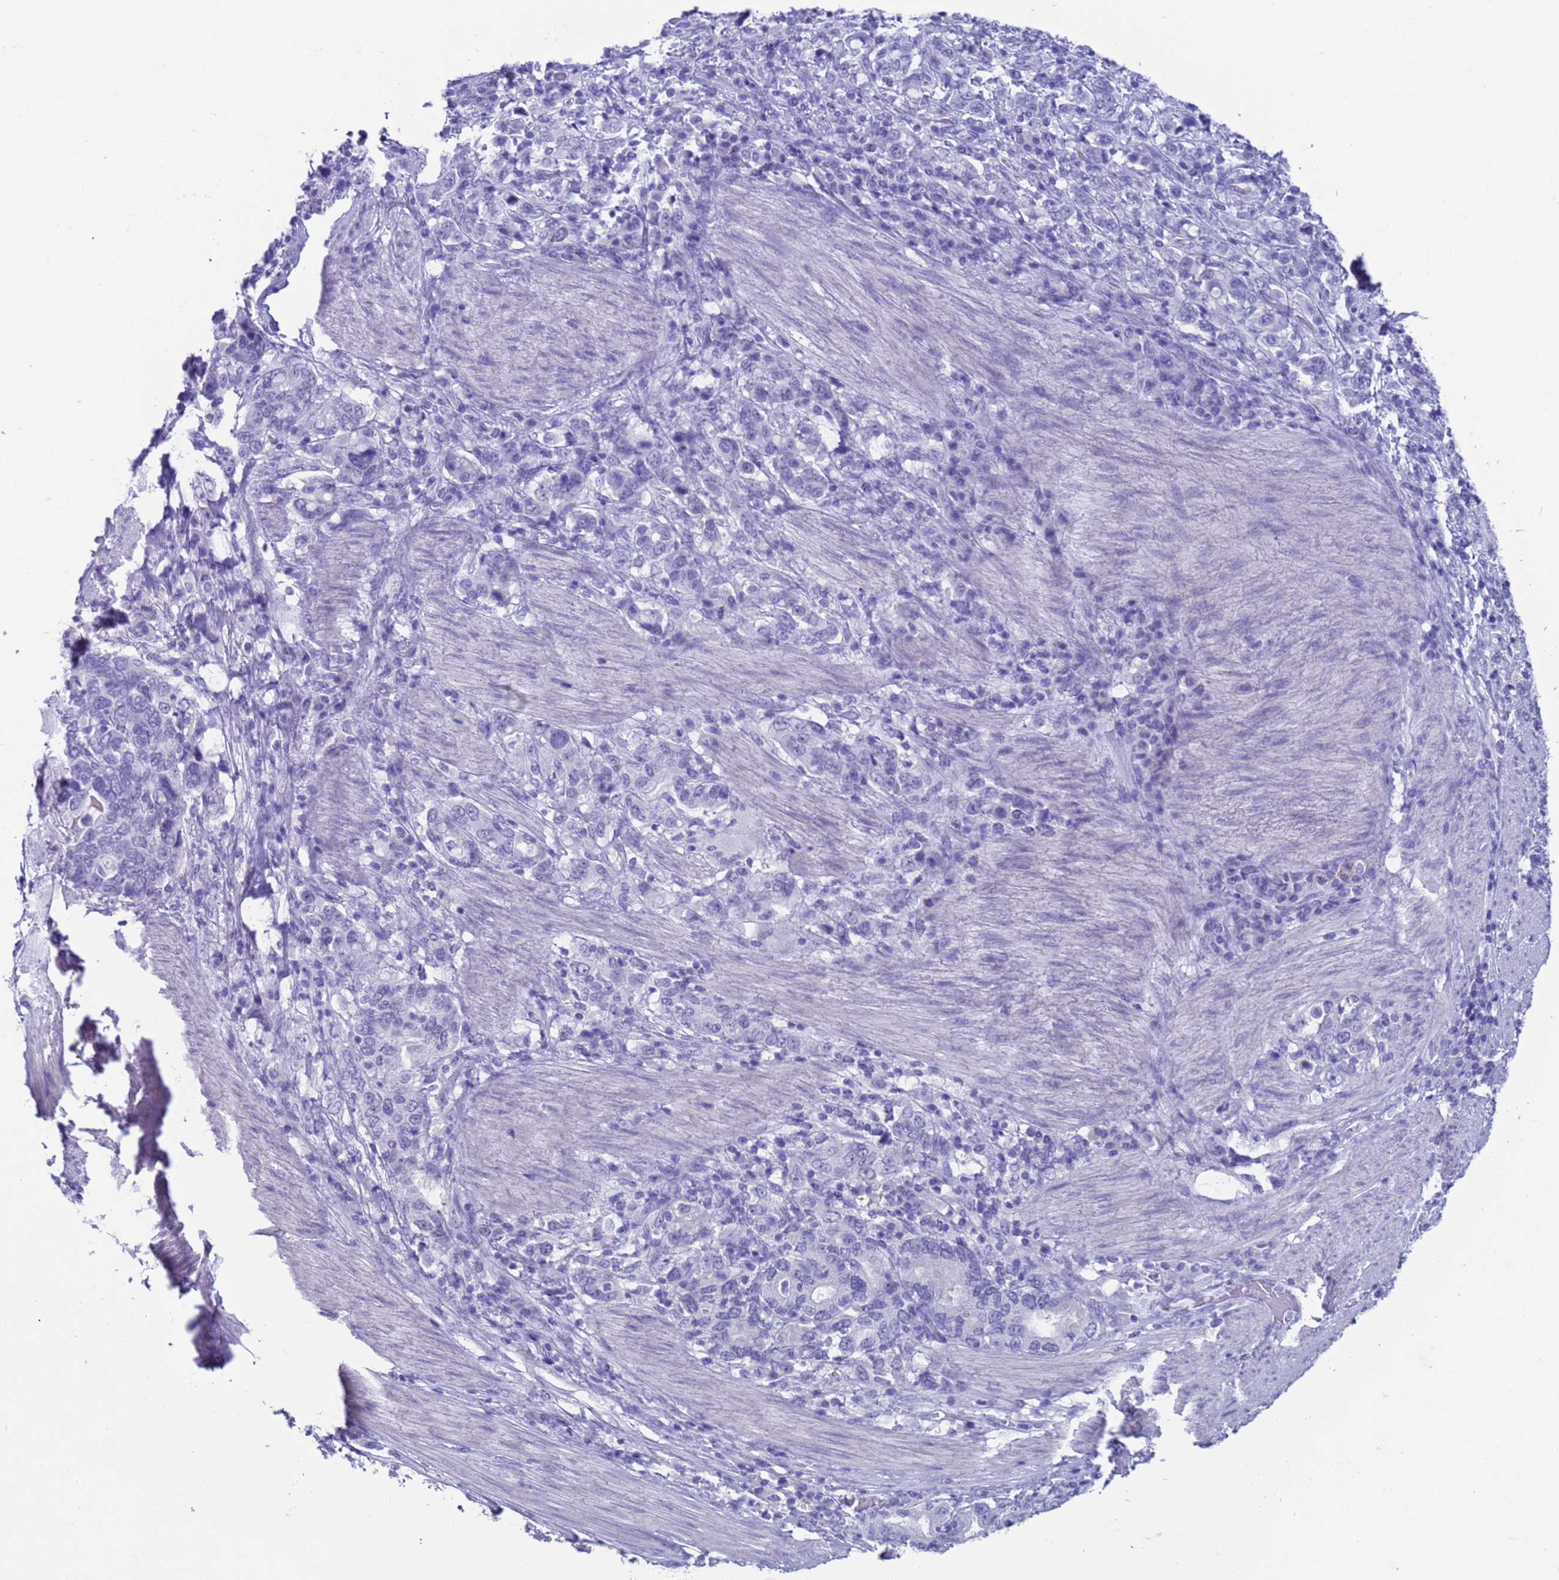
{"staining": {"intensity": "negative", "quantity": "none", "location": "none"}, "tissue": "stomach cancer", "cell_type": "Tumor cells", "image_type": "cancer", "snomed": [{"axis": "morphology", "description": "Adenocarcinoma, NOS"}, {"axis": "topography", "description": "Stomach, upper"}, {"axis": "topography", "description": "Stomach"}], "caption": "Immunohistochemistry (IHC) image of neoplastic tissue: stomach cancer stained with DAB (3,3'-diaminobenzidine) reveals no significant protein staining in tumor cells.", "gene": "CKM", "patient": {"sex": "male", "age": 62}}